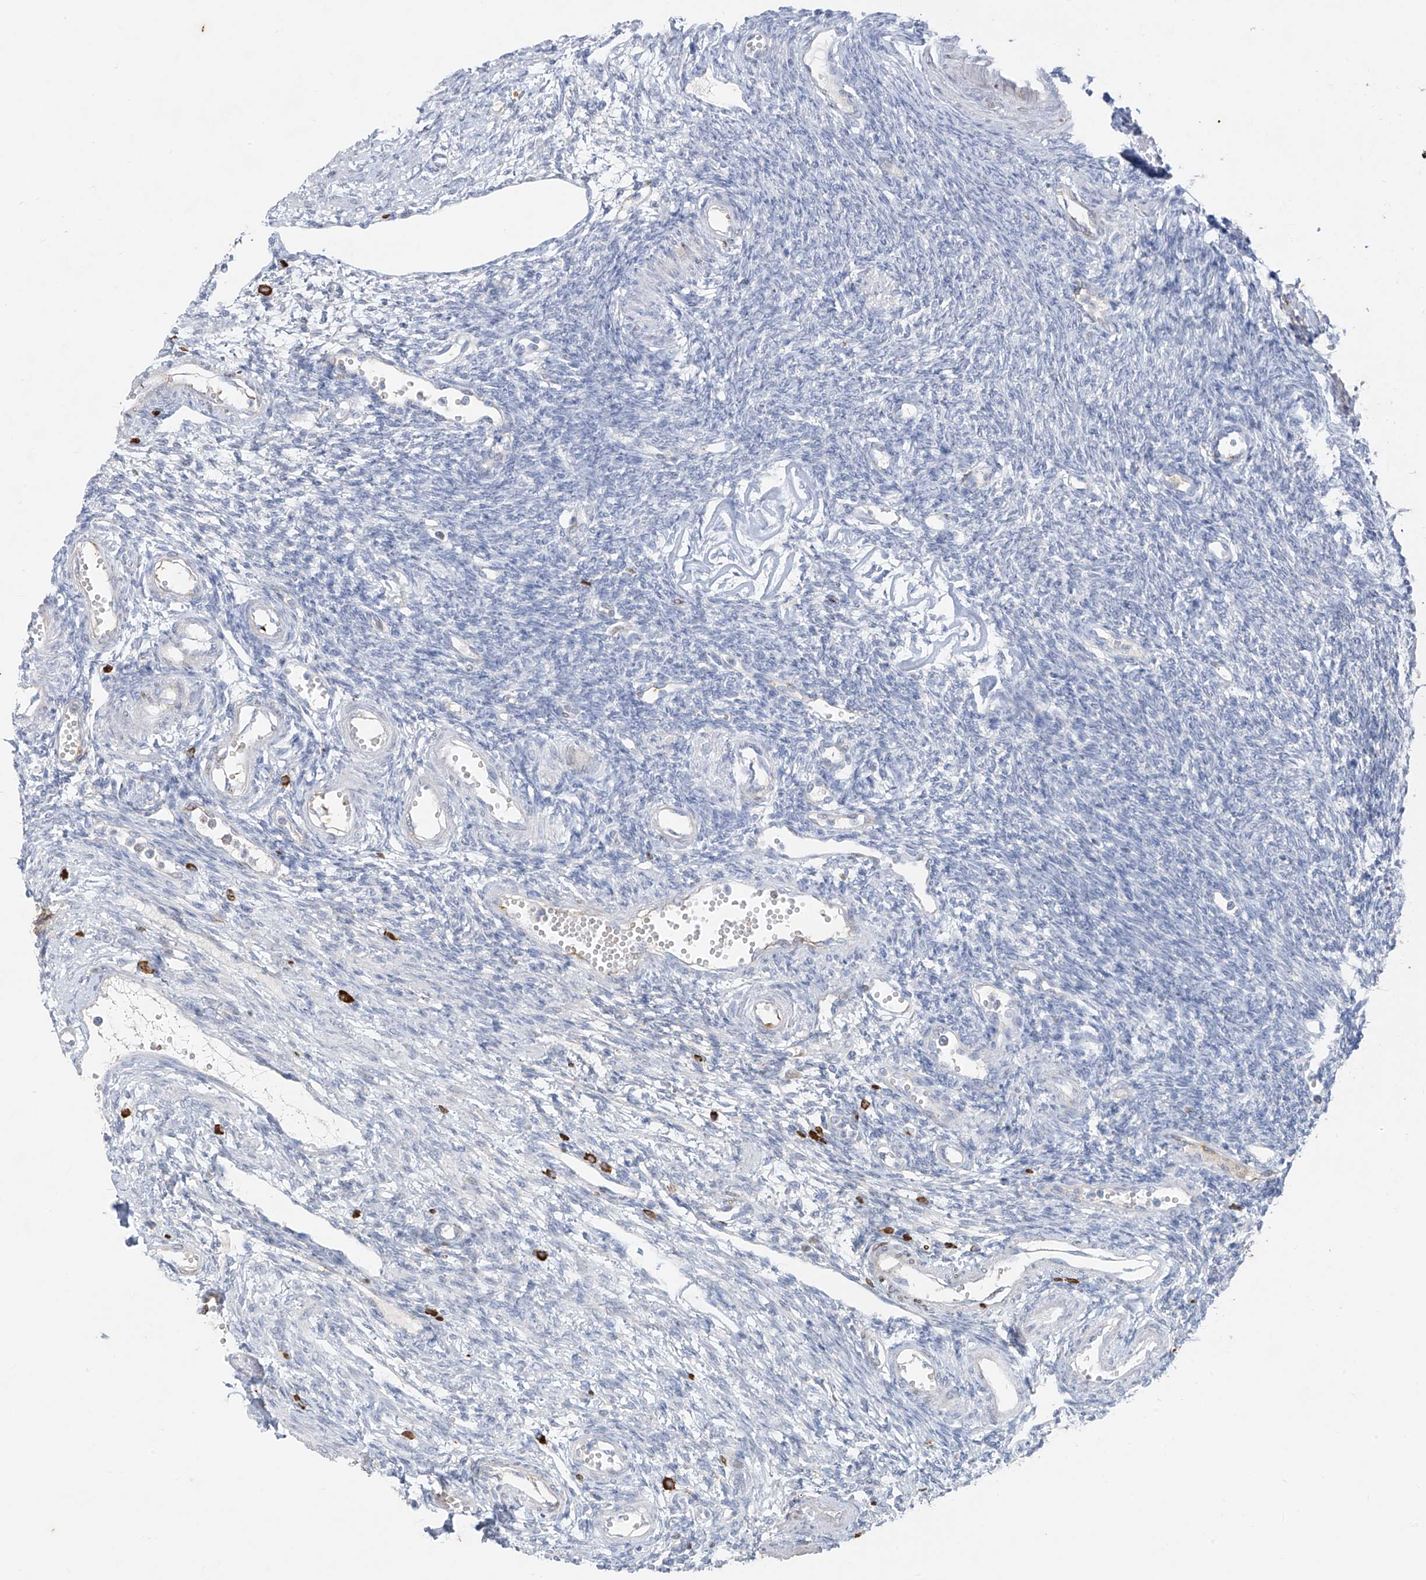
{"staining": {"intensity": "negative", "quantity": "none", "location": "none"}, "tissue": "ovary", "cell_type": "Ovarian stroma cells", "image_type": "normal", "snomed": [{"axis": "morphology", "description": "Normal tissue, NOS"}, {"axis": "morphology", "description": "Cyst, NOS"}, {"axis": "topography", "description": "Ovary"}], "caption": "Ovarian stroma cells show no significant protein positivity in normal ovary. (DAB (3,3'-diaminobenzidine) IHC with hematoxylin counter stain).", "gene": "CX3CR1", "patient": {"sex": "female", "age": 33}}